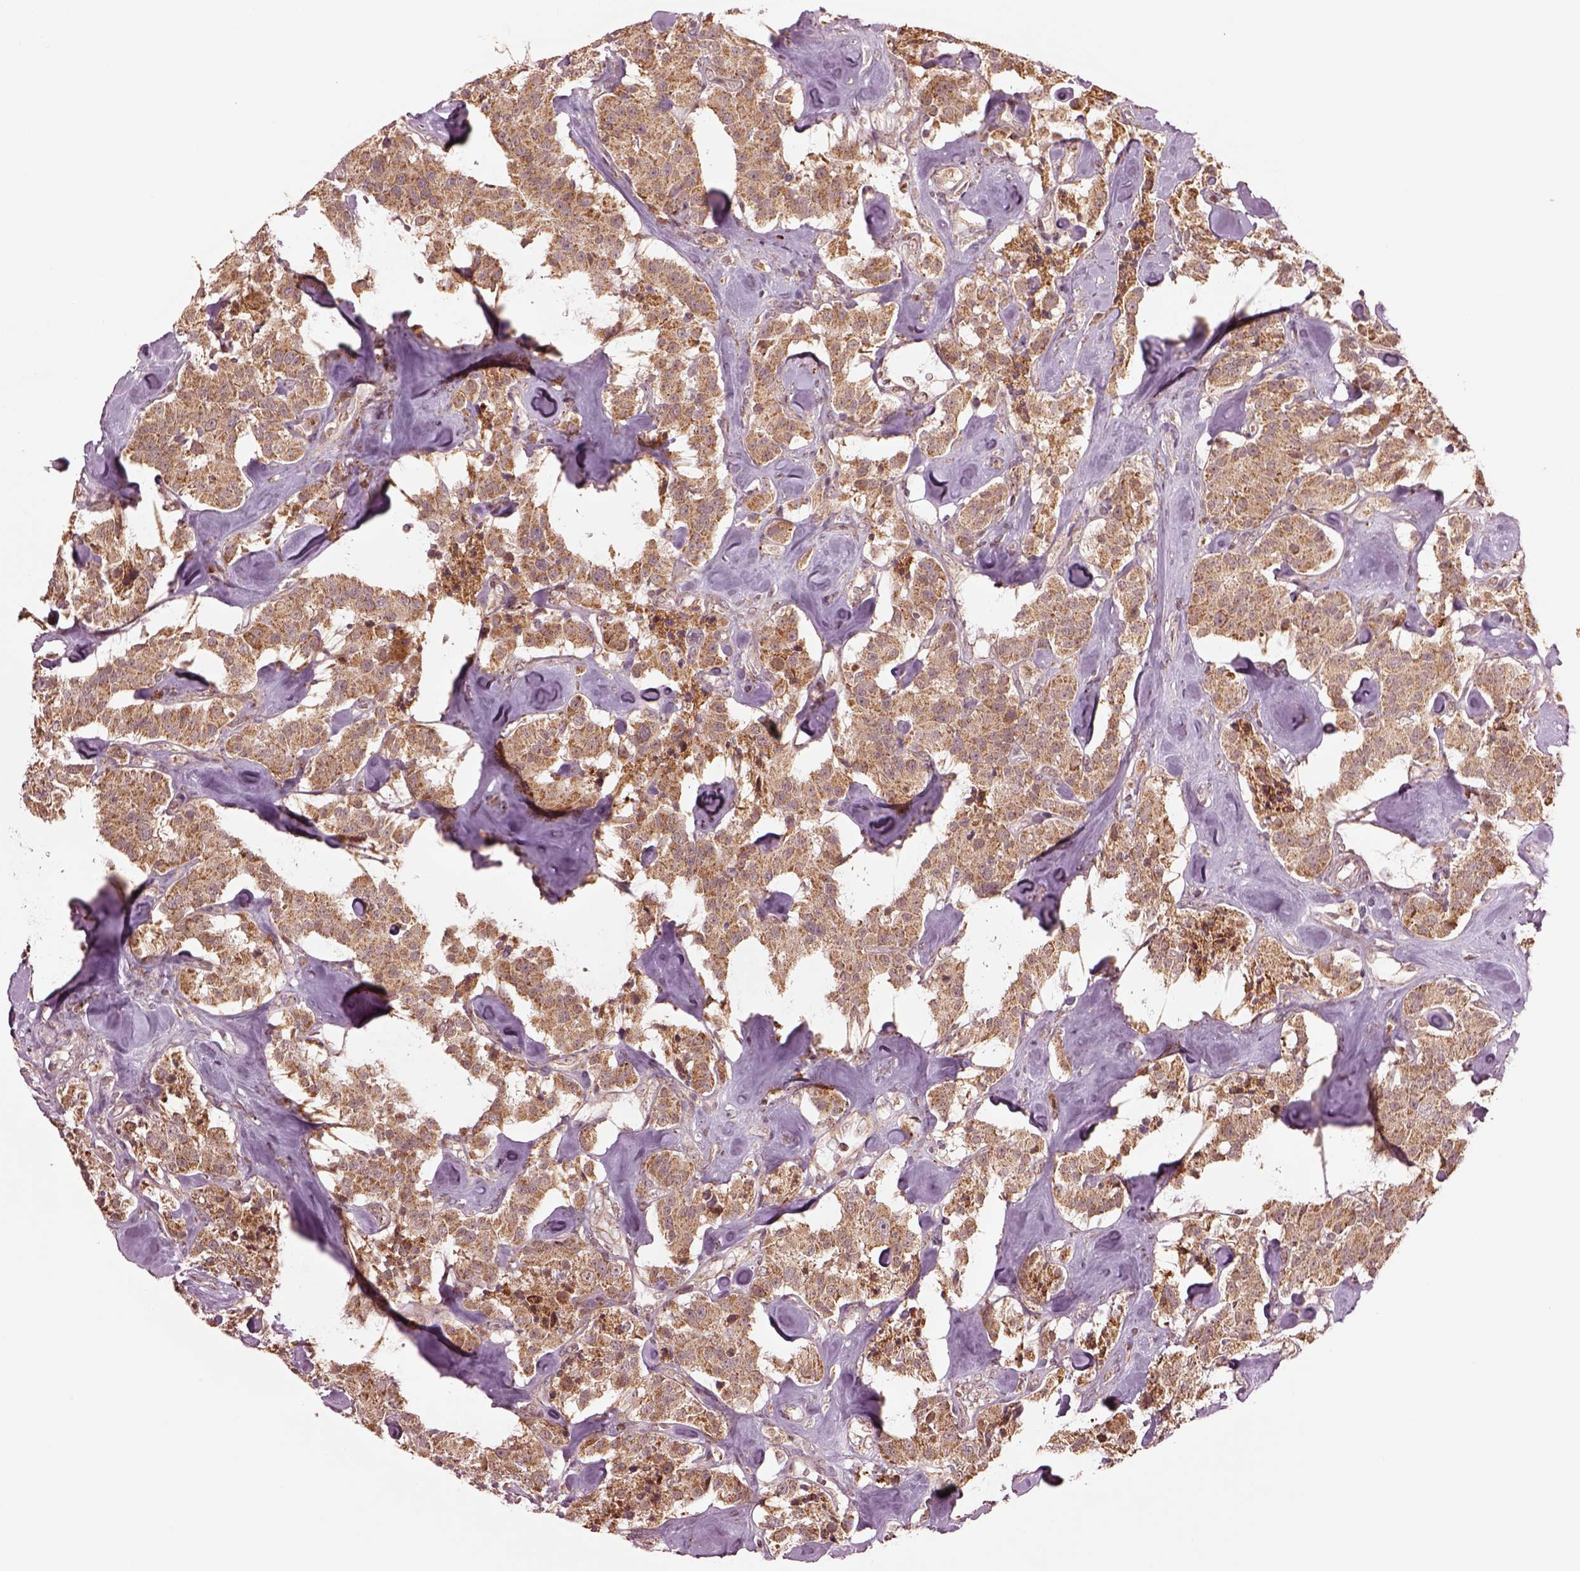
{"staining": {"intensity": "moderate", "quantity": ">75%", "location": "cytoplasmic/membranous"}, "tissue": "carcinoid", "cell_type": "Tumor cells", "image_type": "cancer", "snomed": [{"axis": "morphology", "description": "Carcinoid, malignant, NOS"}, {"axis": "topography", "description": "Pancreas"}], "caption": "A high-resolution image shows IHC staining of malignant carcinoid, which exhibits moderate cytoplasmic/membranous expression in about >75% of tumor cells. (DAB (3,3'-diaminobenzidine) IHC with brightfield microscopy, high magnification).", "gene": "SEL1L3", "patient": {"sex": "male", "age": 41}}